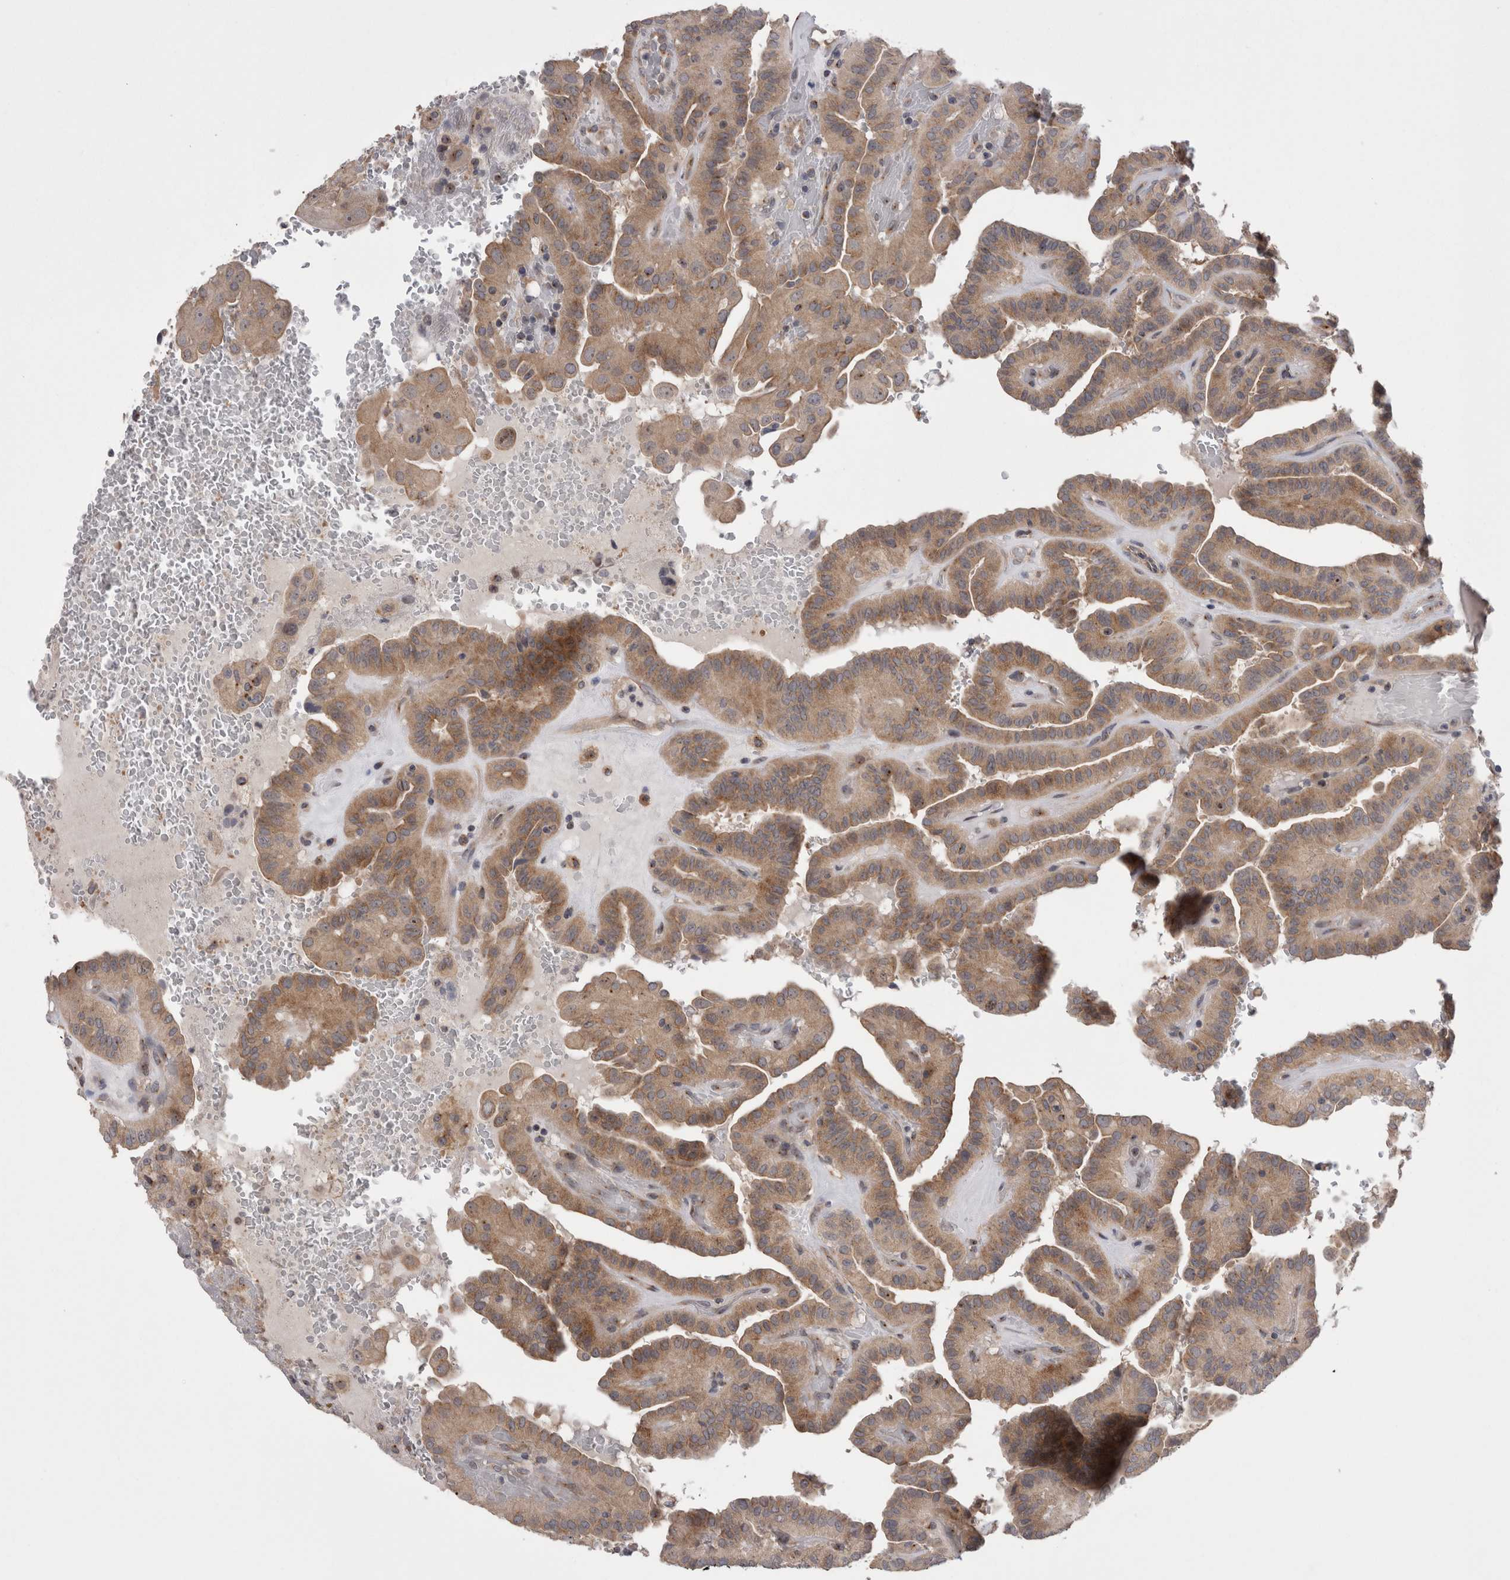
{"staining": {"intensity": "moderate", "quantity": ">75%", "location": "cytoplasmic/membranous"}, "tissue": "thyroid cancer", "cell_type": "Tumor cells", "image_type": "cancer", "snomed": [{"axis": "morphology", "description": "Papillary adenocarcinoma, NOS"}, {"axis": "topography", "description": "Thyroid gland"}], "caption": "Tumor cells show medium levels of moderate cytoplasmic/membranous expression in about >75% of cells in papillary adenocarcinoma (thyroid).", "gene": "DCTN6", "patient": {"sex": "male", "age": 77}}